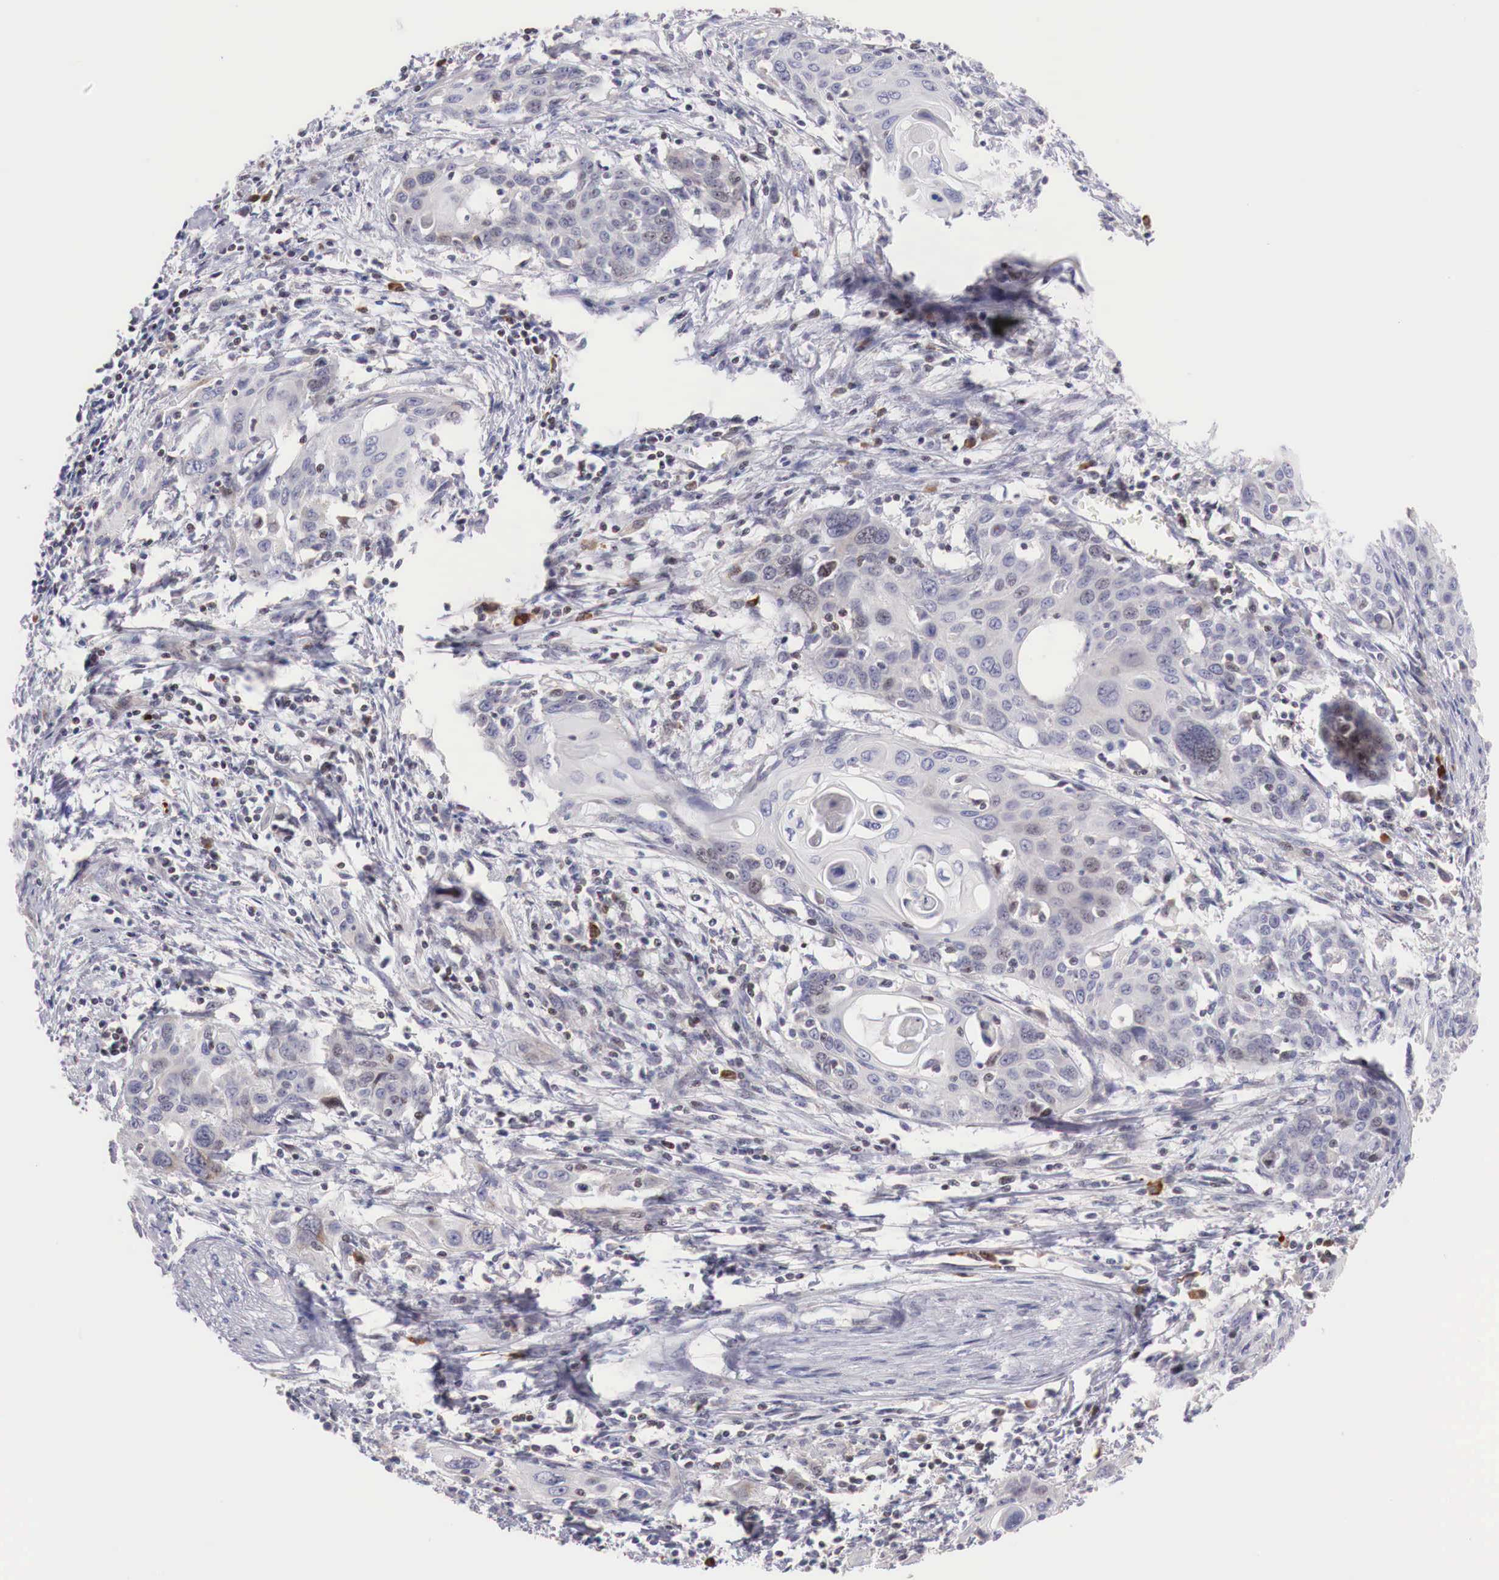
{"staining": {"intensity": "moderate", "quantity": "25%-75%", "location": "none"}, "tissue": "cervical cancer", "cell_type": "Tumor cells", "image_type": "cancer", "snomed": [{"axis": "morphology", "description": "Squamous cell carcinoma, NOS"}, {"axis": "topography", "description": "Cervix"}], "caption": "A photomicrograph of human squamous cell carcinoma (cervical) stained for a protein shows moderate None brown staining in tumor cells. Using DAB (brown) and hematoxylin (blue) stains, captured at high magnification using brightfield microscopy.", "gene": "CLCN5", "patient": {"sex": "female", "age": 54}}